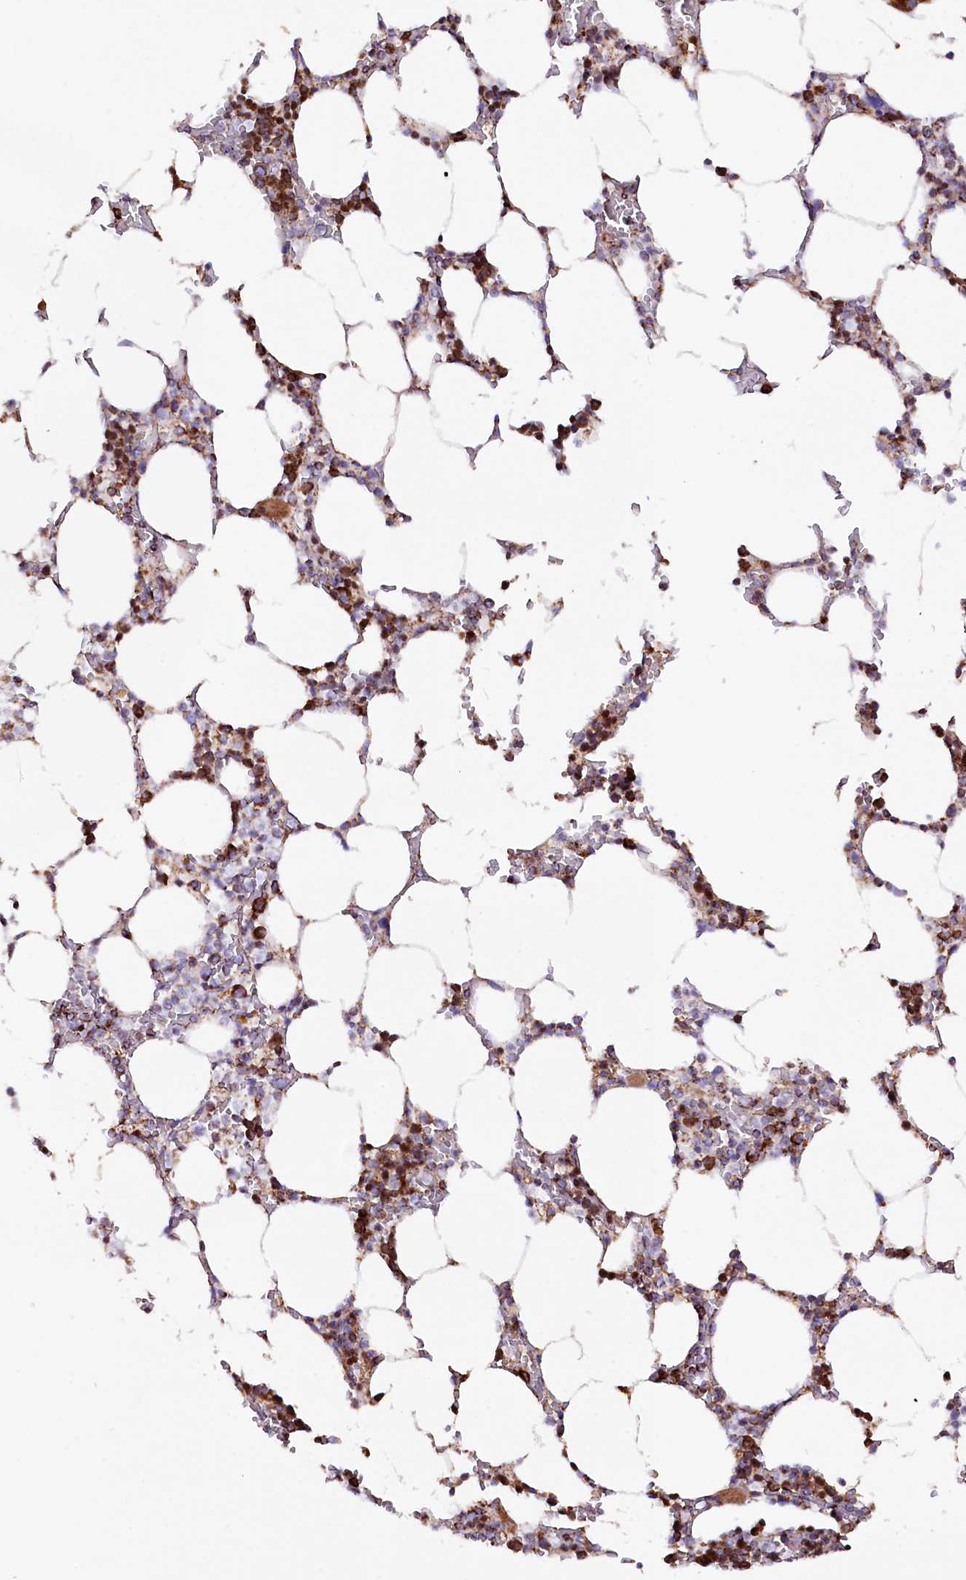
{"staining": {"intensity": "strong", "quantity": "25%-75%", "location": "cytoplasmic/membranous"}, "tissue": "bone marrow", "cell_type": "Hematopoietic cells", "image_type": "normal", "snomed": [{"axis": "morphology", "description": "Normal tissue, NOS"}, {"axis": "topography", "description": "Bone marrow"}], "caption": "Human bone marrow stained for a protein (brown) demonstrates strong cytoplasmic/membranous positive staining in approximately 25%-75% of hematopoietic cells.", "gene": "APLP2", "patient": {"sex": "male", "age": 70}}